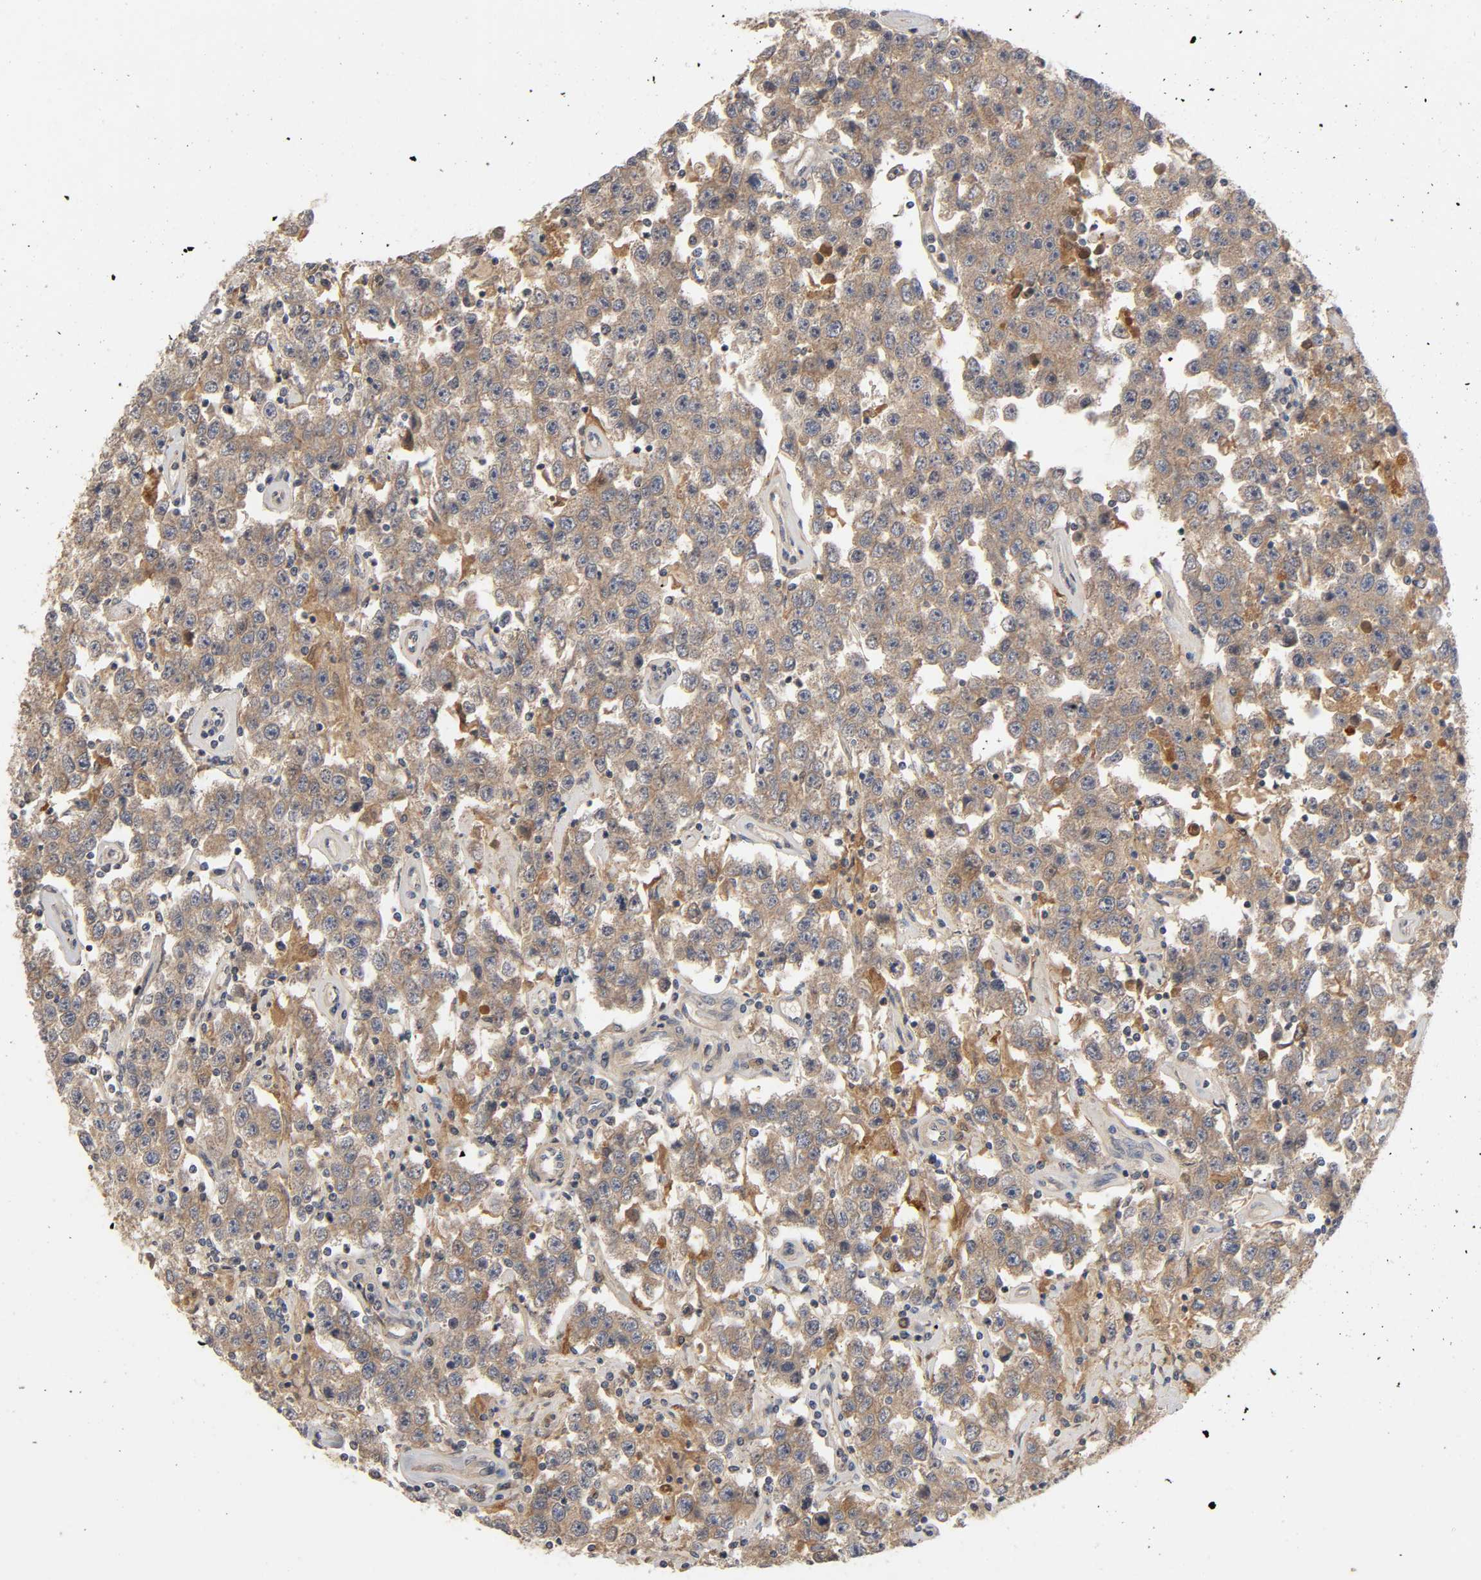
{"staining": {"intensity": "moderate", "quantity": ">75%", "location": "cytoplasmic/membranous"}, "tissue": "testis cancer", "cell_type": "Tumor cells", "image_type": "cancer", "snomed": [{"axis": "morphology", "description": "Seminoma, NOS"}, {"axis": "topography", "description": "Testis"}], "caption": "Protein staining reveals moderate cytoplasmic/membranous expression in about >75% of tumor cells in seminoma (testis).", "gene": "CPB2", "patient": {"sex": "male", "age": 52}}